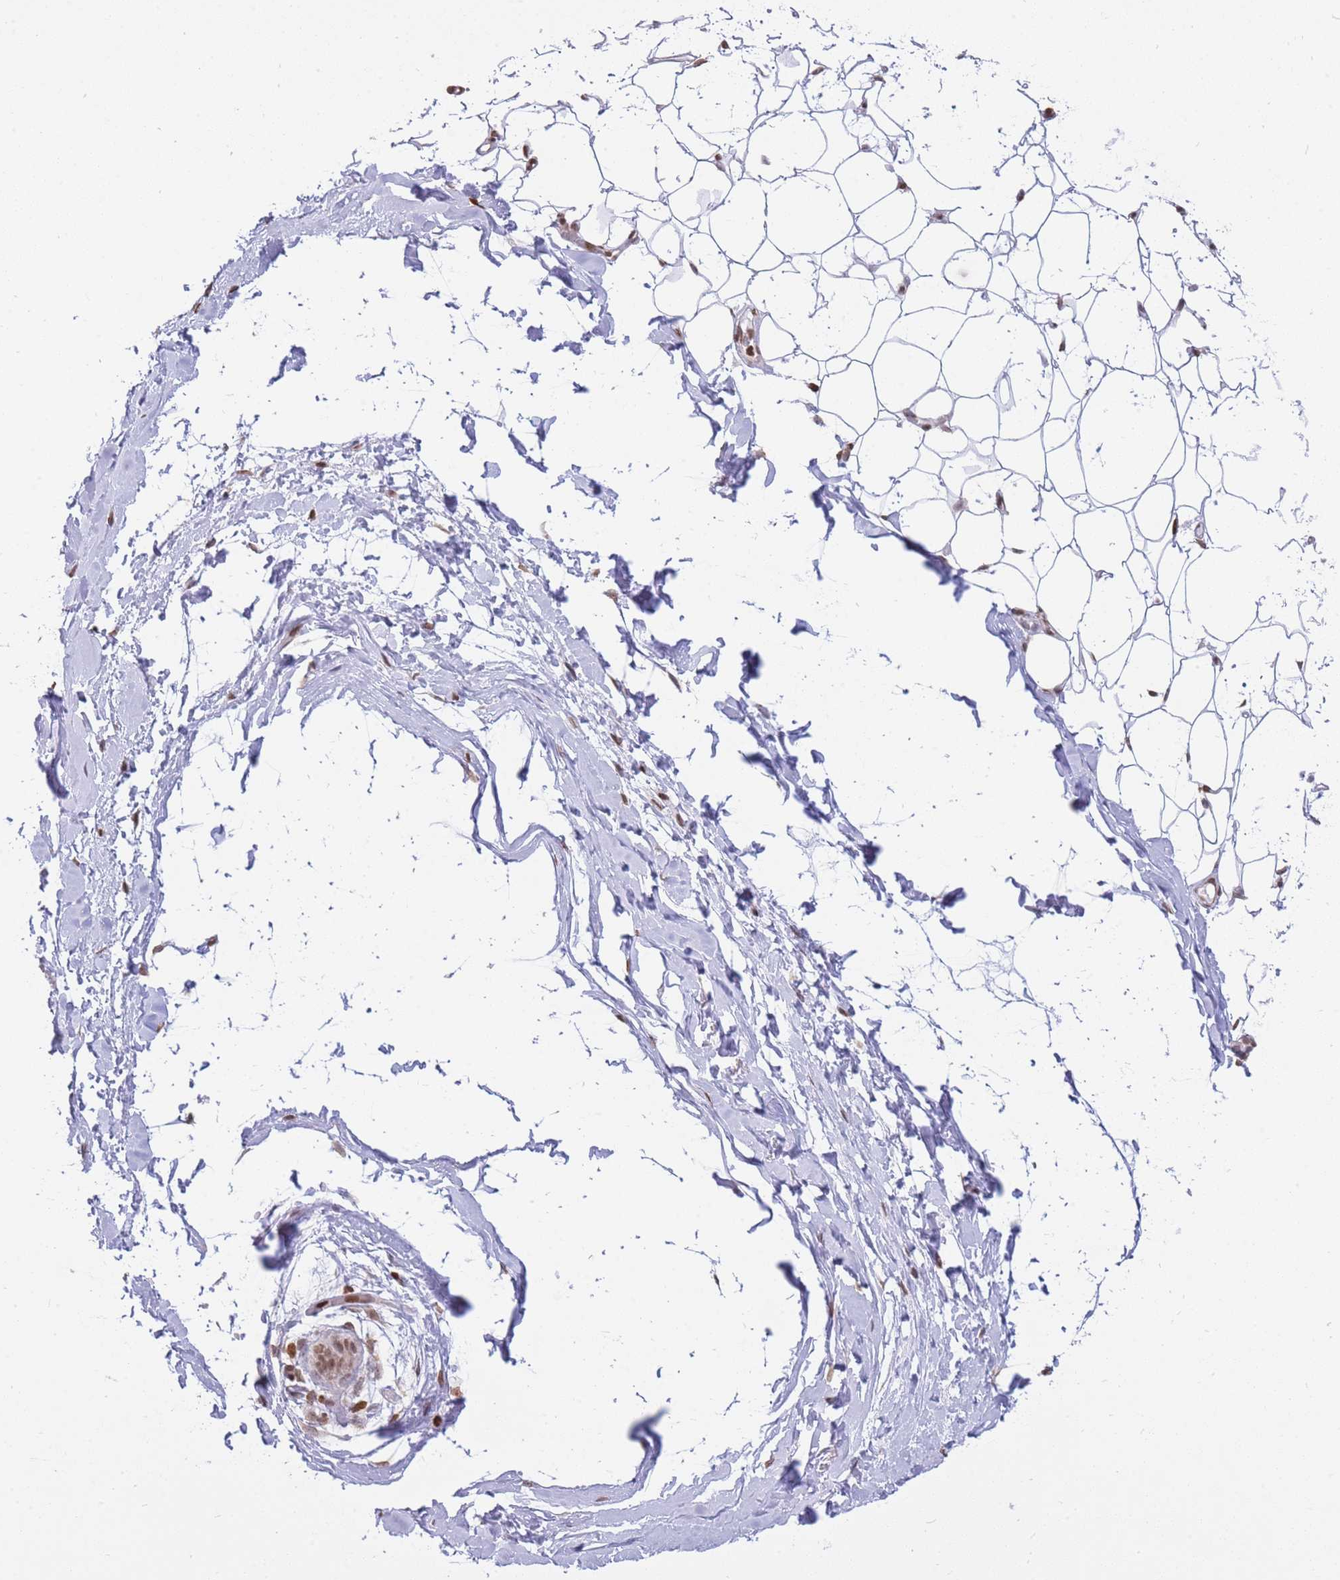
{"staining": {"intensity": "moderate", "quantity": "25%-75%", "location": "nuclear"}, "tissue": "adipose tissue", "cell_type": "Adipocytes", "image_type": "normal", "snomed": [{"axis": "morphology", "description": "Normal tissue, NOS"}, {"axis": "topography", "description": "Breast"}], "caption": "Protein staining by immunohistochemistry exhibits moderate nuclear expression in approximately 25%-75% of adipocytes in unremarkable adipose tissue.", "gene": "SHISAL1", "patient": {"sex": "female", "age": 26}}